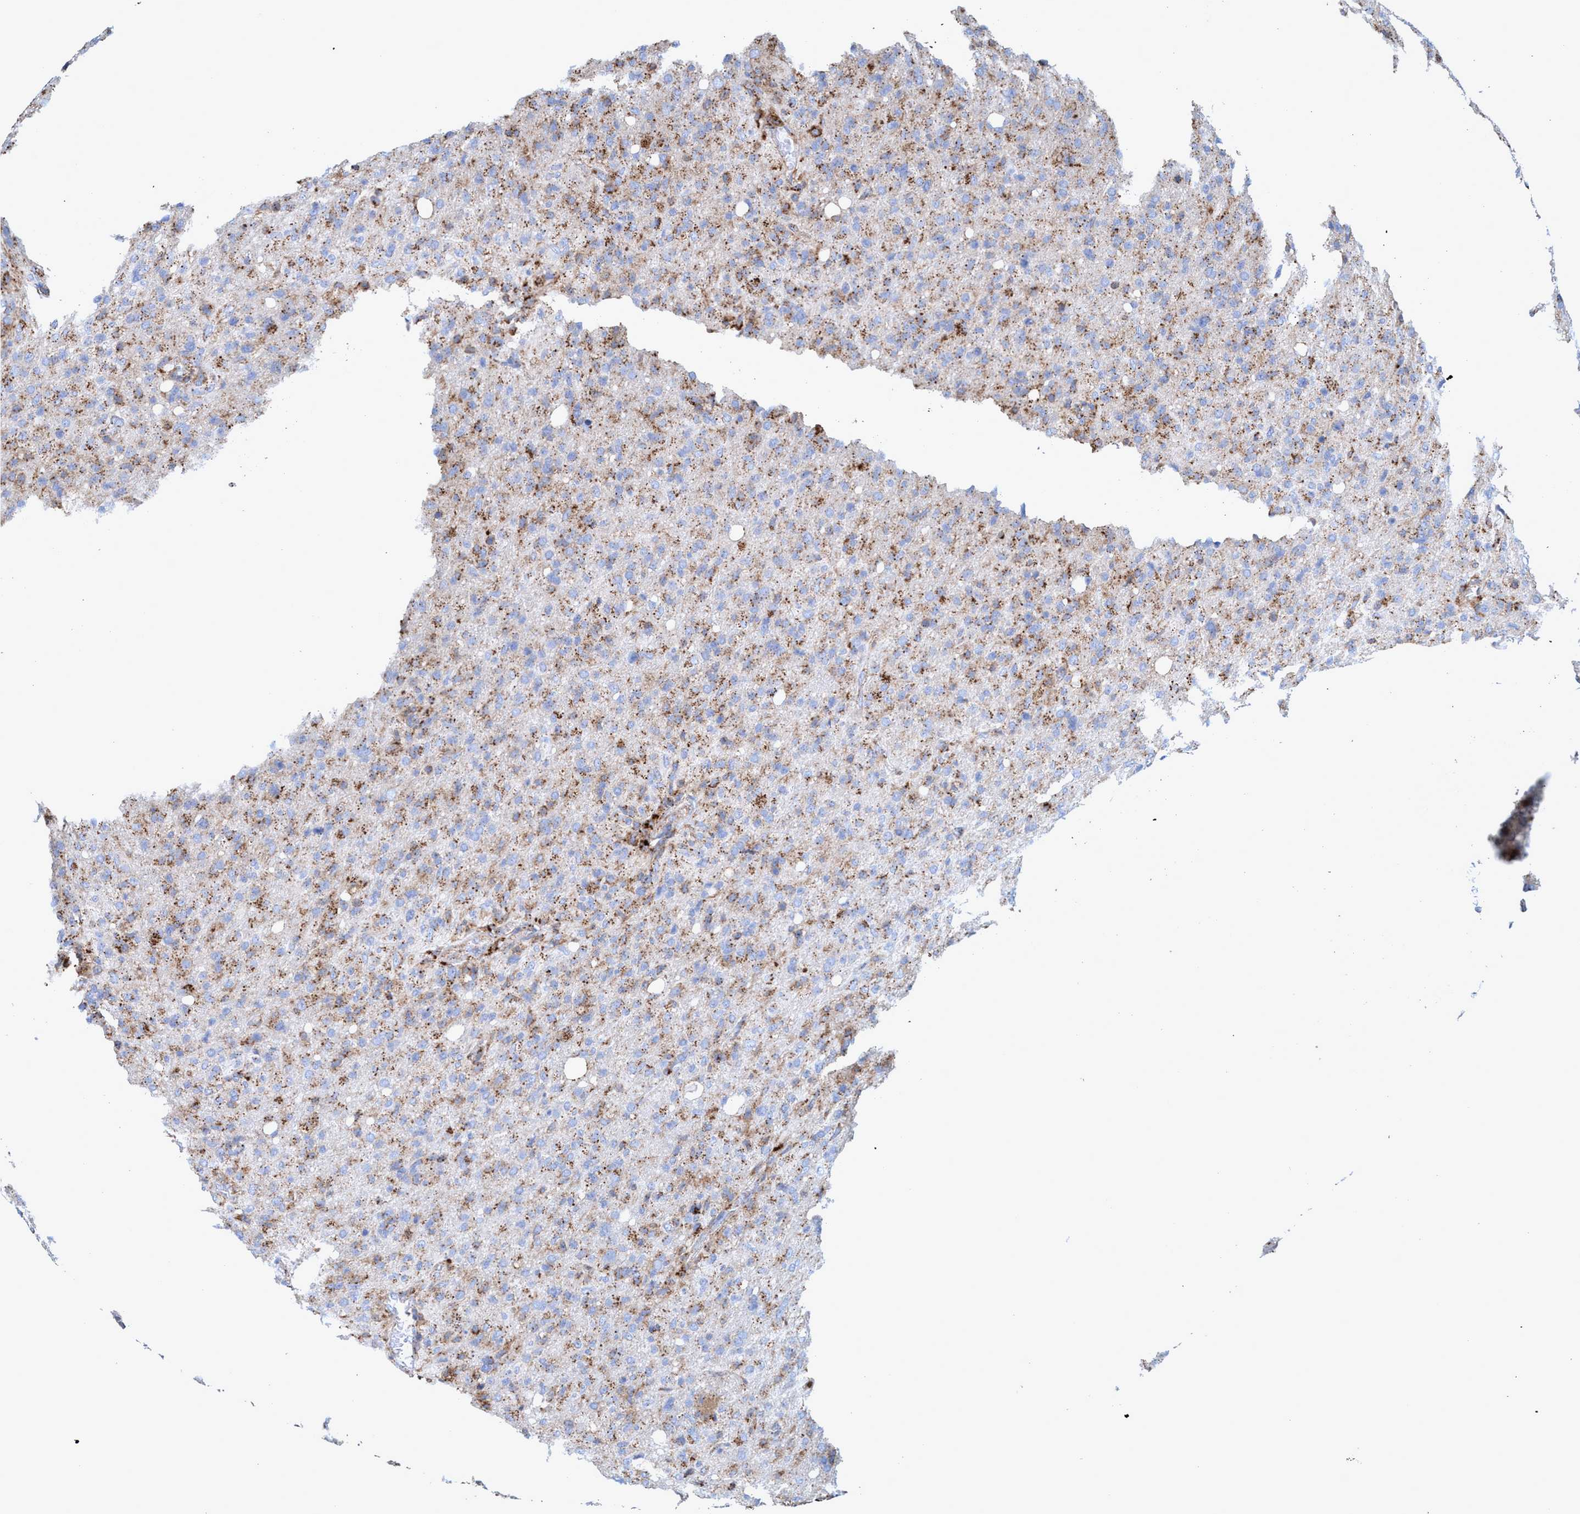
{"staining": {"intensity": "moderate", "quantity": "25%-75%", "location": "cytoplasmic/membranous"}, "tissue": "glioma", "cell_type": "Tumor cells", "image_type": "cancer", "snomed": [{"axis": "morphology", "description": "Glioma, malignant, High grade"}, {"axis": "topography", "description": "Brain"}], "caption": "Immunohistochemical staining of glioma reveals medium levels of moderate cytoplasmic/membranous expression in approximately 25%-75% of tumor cells.", "gene": "TRIM65", "patient": {"sex": "female", "age": 57}}